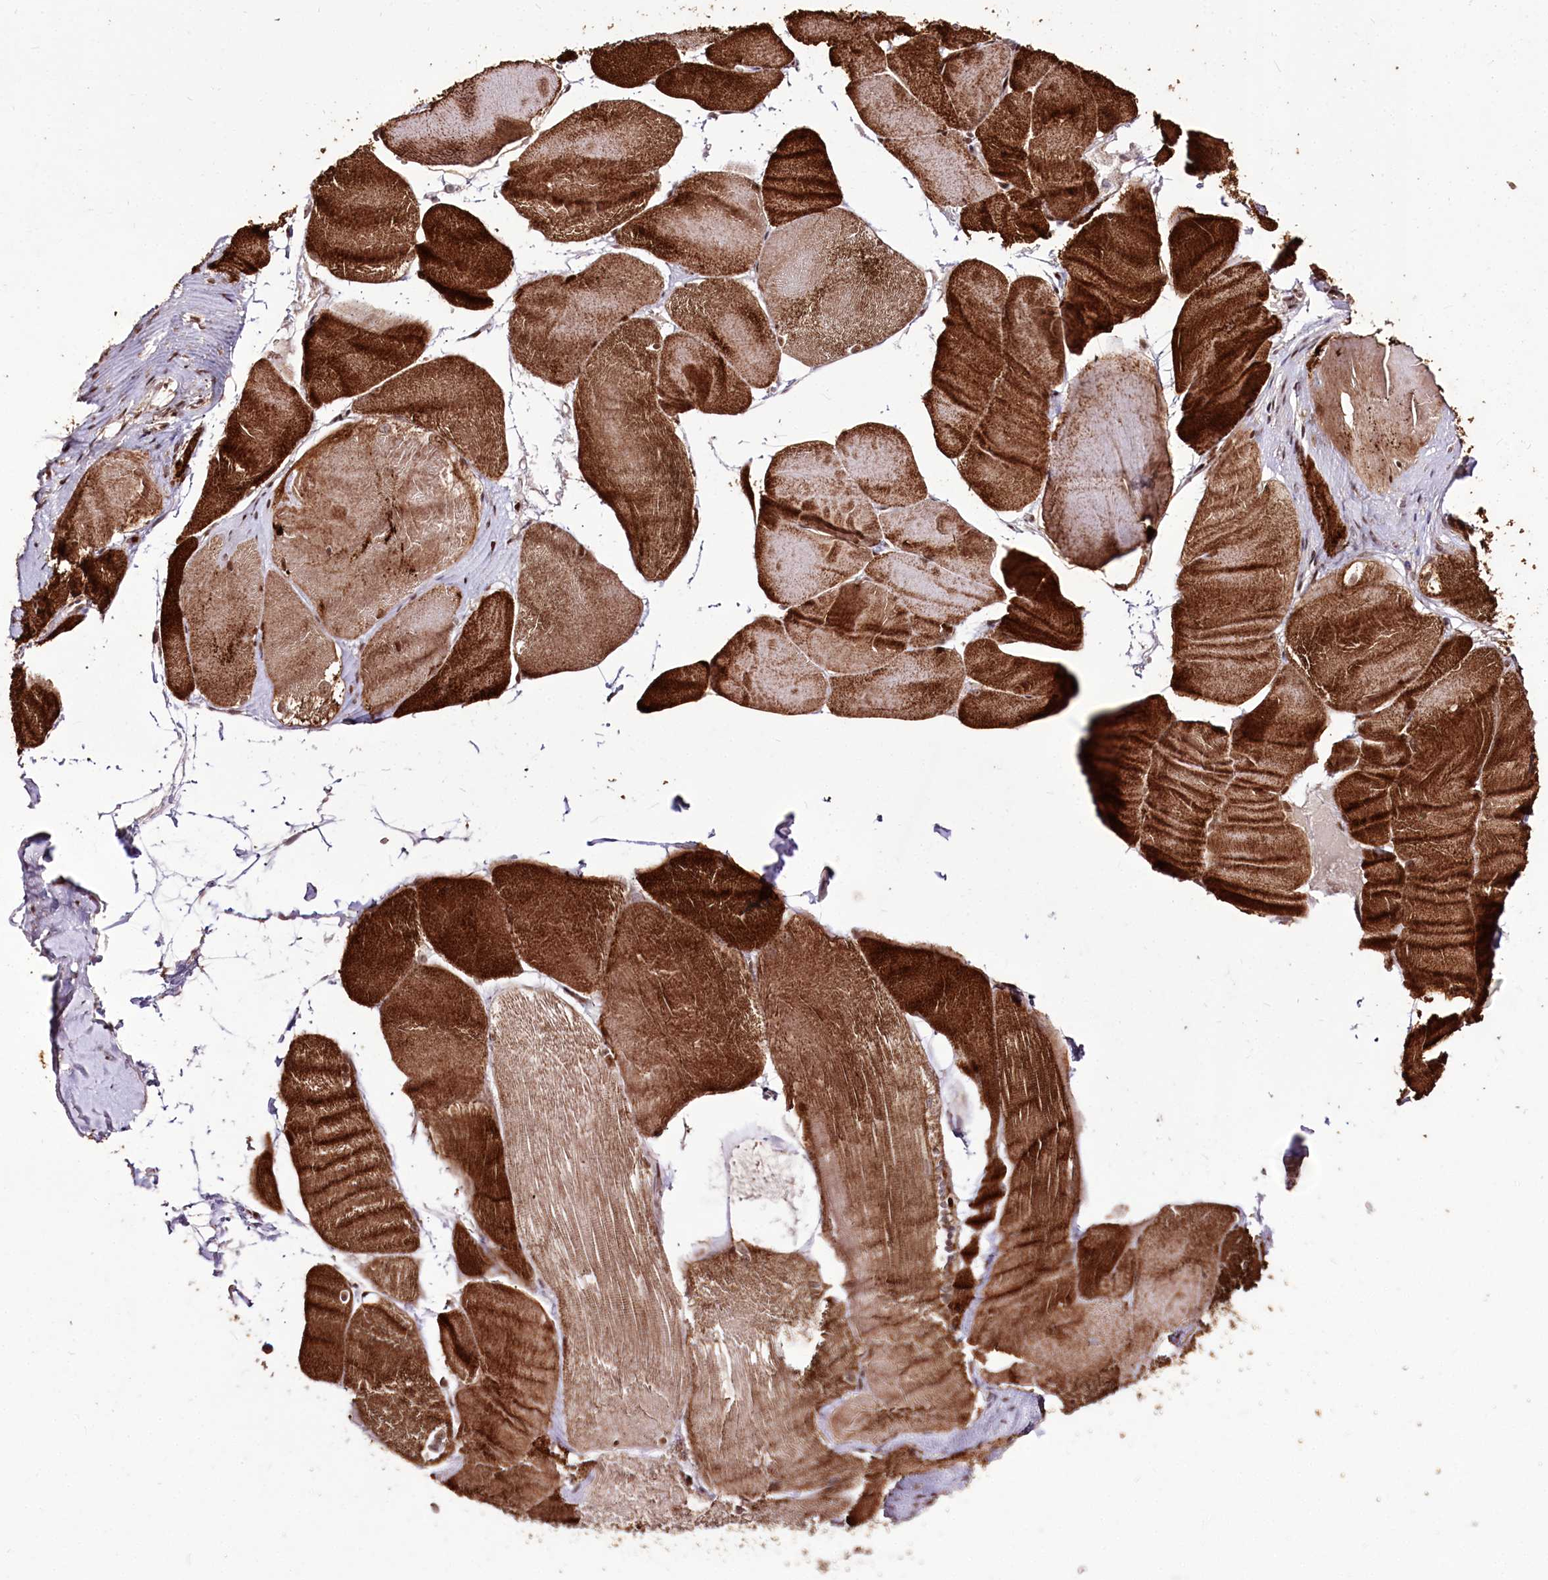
{"staining": {"intensity": "strong", "quantity": ">75%", "location": "cytoplasmic/membranous"}, "tissue": "skeletal muscle", "cell_type": "Myocytes", "image_type": "normal", "snomed": [{"axis": "morphology", "description": "Normal tissue, NOS"}, {"axis": "morphology", "description": "Basal cell carcinoma"}, {"axis": "topography", "description": "Skeletal muscle"}], "caption": "IHC of normal human skeletal muscle displays high levels of strong cytoplasmic/membranous positivity in approximately >75% of myocytes. The staining is performed using DAB brown chromogen to label protein expression. The nuclei are counter-stained blue using hematoxylin.", "gene": "CARD19", "patient": {"sex": "female", "age": 64}}